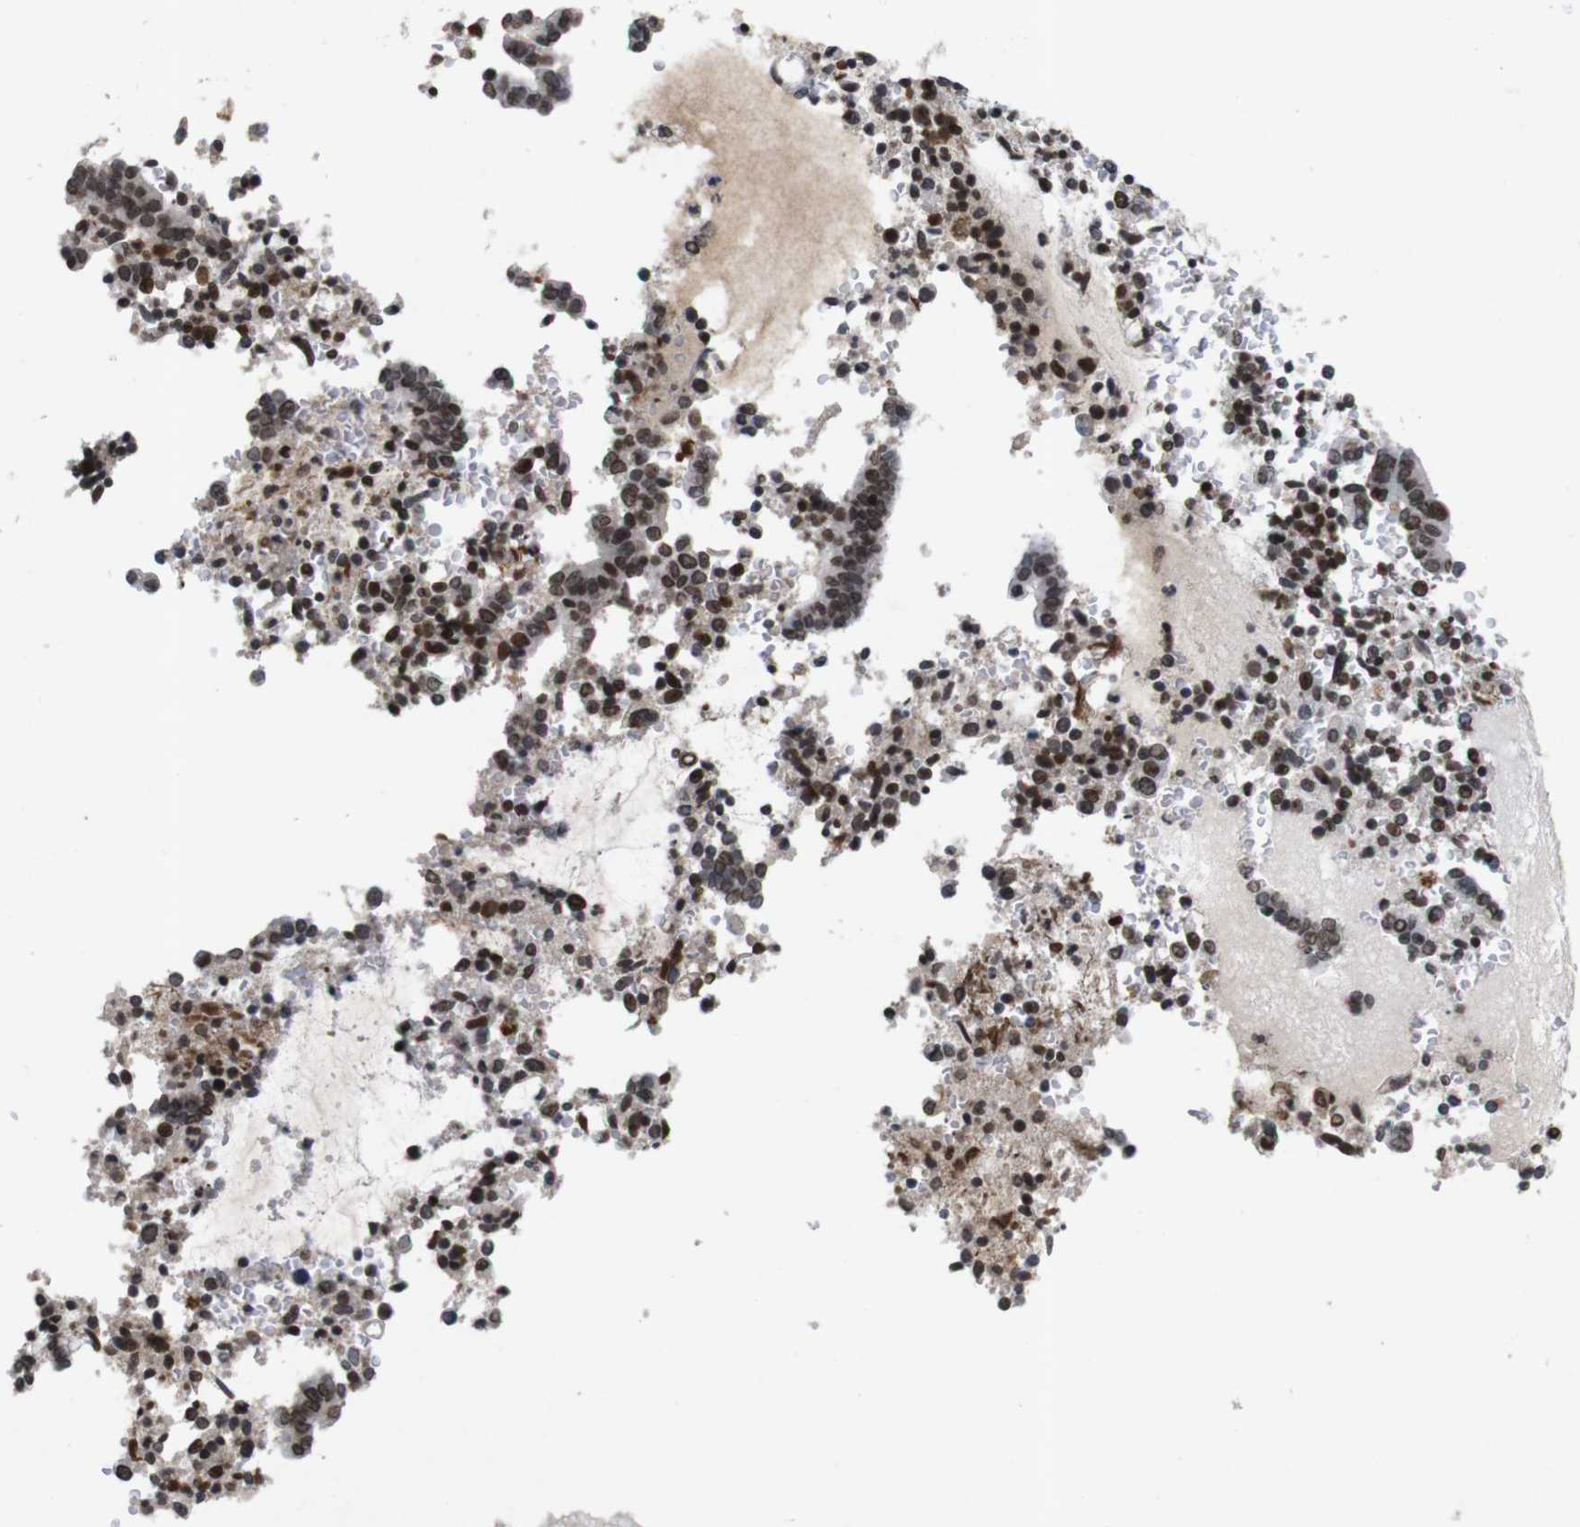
{"staining": {"intensity": "strong", "quantity": ">75%", "location": "nuclear"}, "tissue": "cervical cancer", "cell_type": "Tumor cells", "image_type": "cancer", "snomed": [{"axis": "morphology", "description": "Adenocarcinoma, NOS"}, {"axis": "topography", "description": "Cervix"}], "caption": "IHC of human cervical cancer (adenocarcinoma) demonstrates high levels of strong nuclear expression in about >75% of tumor cells.", "gene": "MAGEH1", "patient": {"sex": "female", "age": 44}}